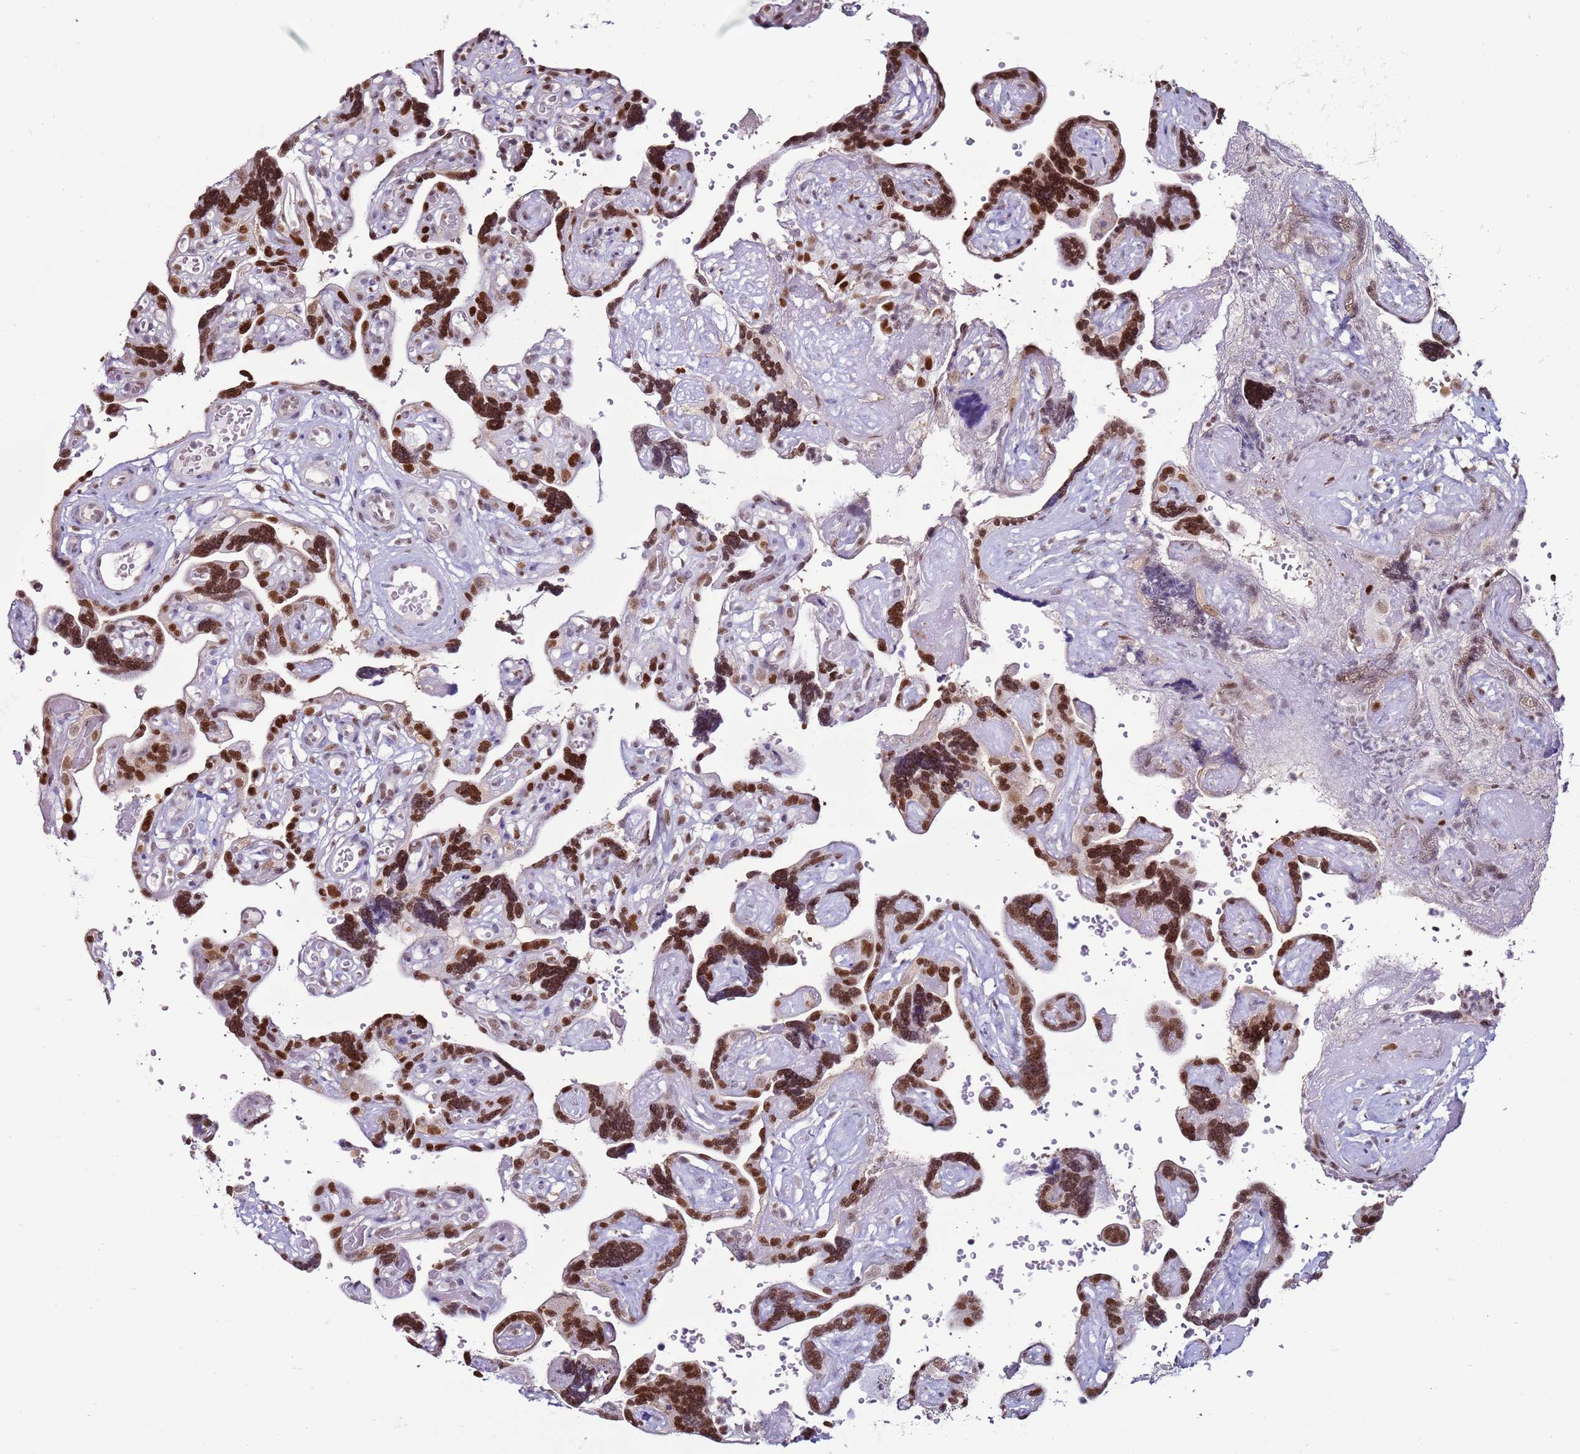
{"staining": {"intensity": "moderate", "quantity": ">75%", "location": "nuclear"}, "tissue": "placenta", "cell_type": "Decidual cells", "image_type": "normal", "snomed": [{"axis": "morphology", "description": "Normal tissue, NOS"}, {"axis": "topography", "description": "Placenta"}], "caption": "This is an image of immunohistochemistry (IHC) staining of unremarkable placenta, which shows moderate expression in the nuclear of decidual cells.", "gene": "KPNA4", "patient": {"sex": "female", "age": 30}}